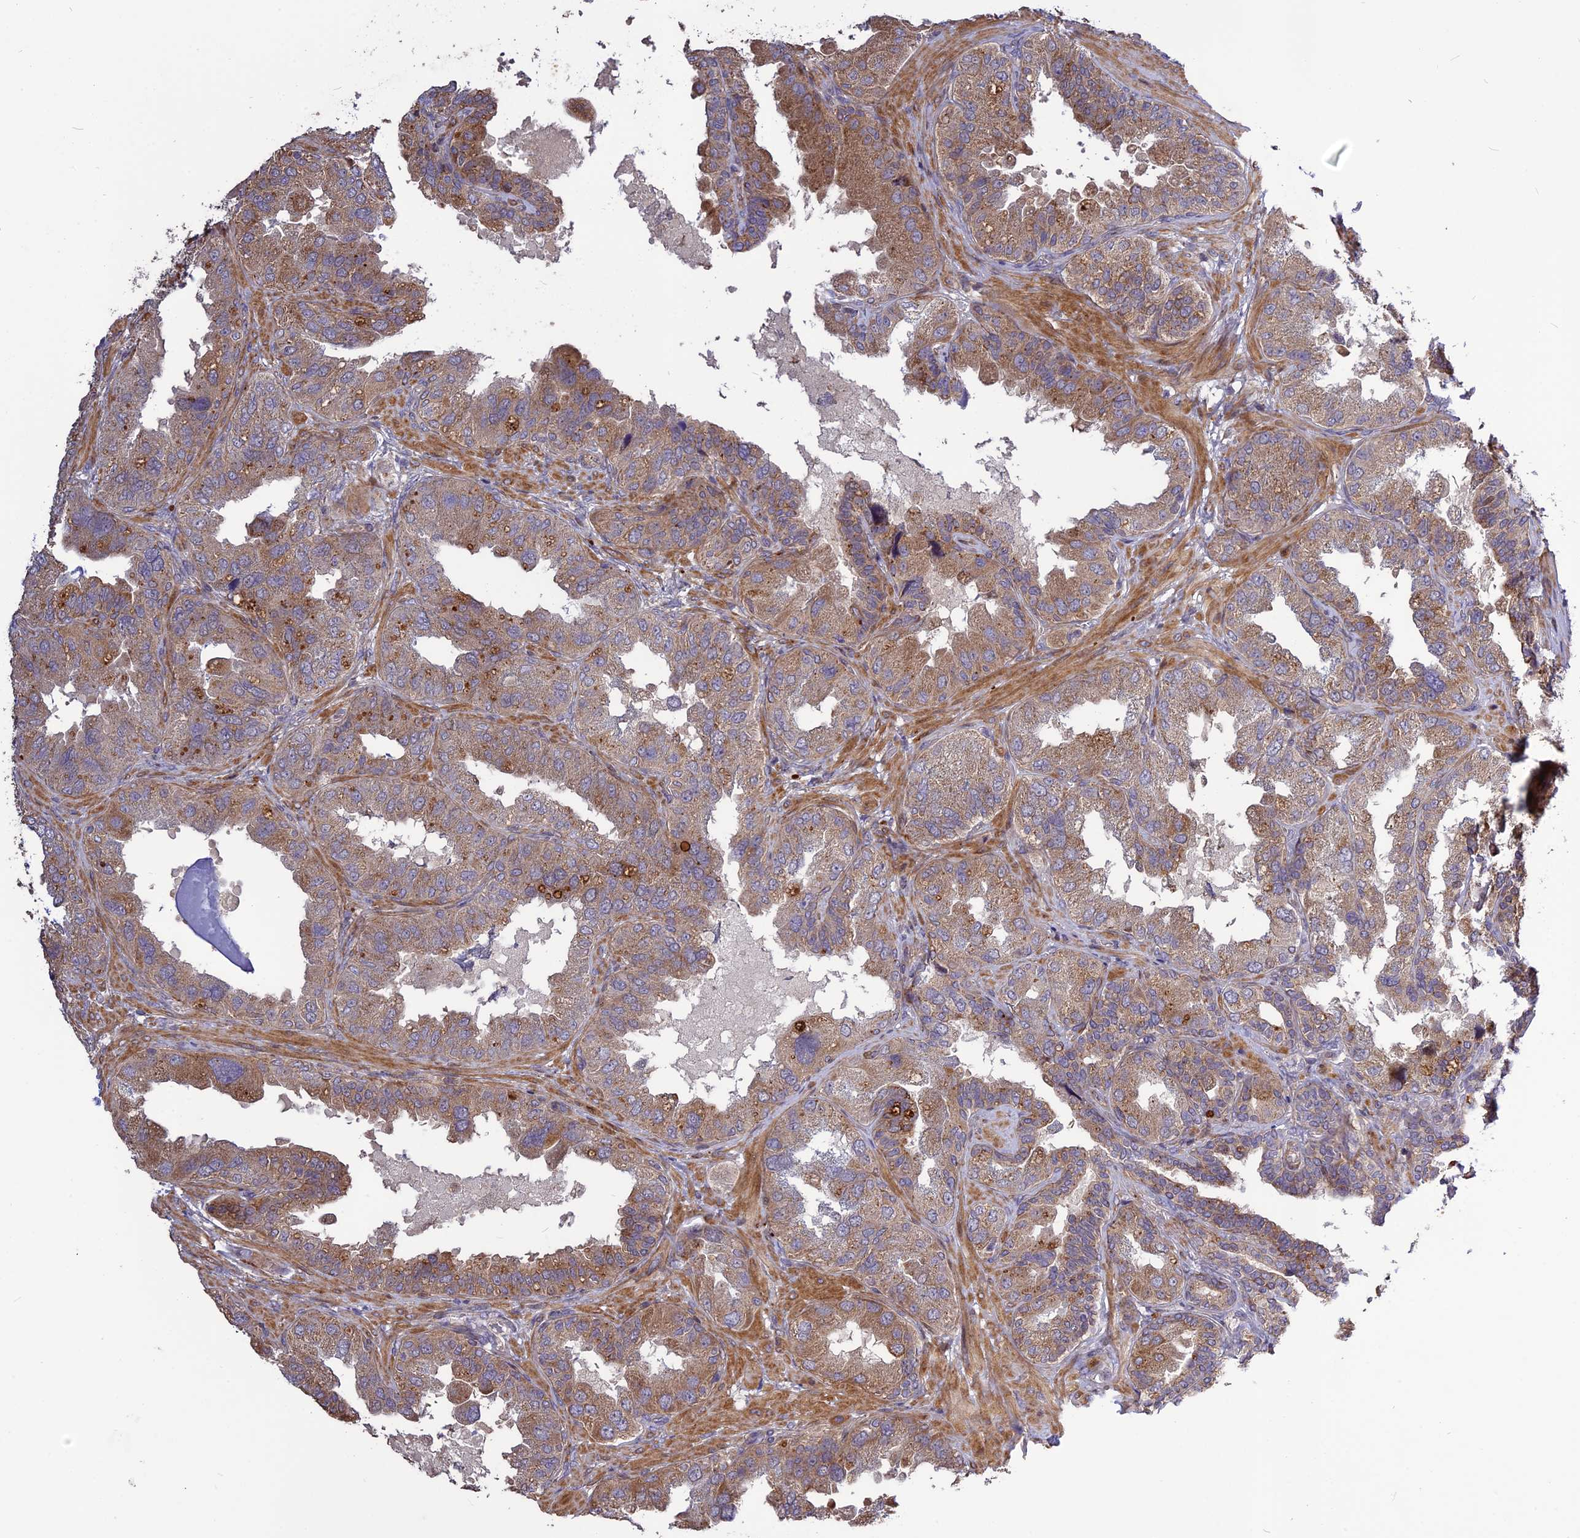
{"staining": {"intensity": "strong", "quantity": "25%-75%", "location": "cytoplasmic/membranous"}, "tissue": "seminal vesicle", "cell_type": "Glandular cells", "image_type": "normal", "snomed": [{"axis": "morphology", "description": "Normal tissue, NOS"}, {"axis": "topography", "description": "Seminal veicle"}, {"axis": "topography", "description": "Peripheral nerve tissue"}], "caption": "This is an image of IHC staining of normal seminal vesicle, which shows strong positivity in the cytoplasmic/membranous of glandular cells.", "gene": "SPG21", "patient": {"sex": "male", "age": 63}}